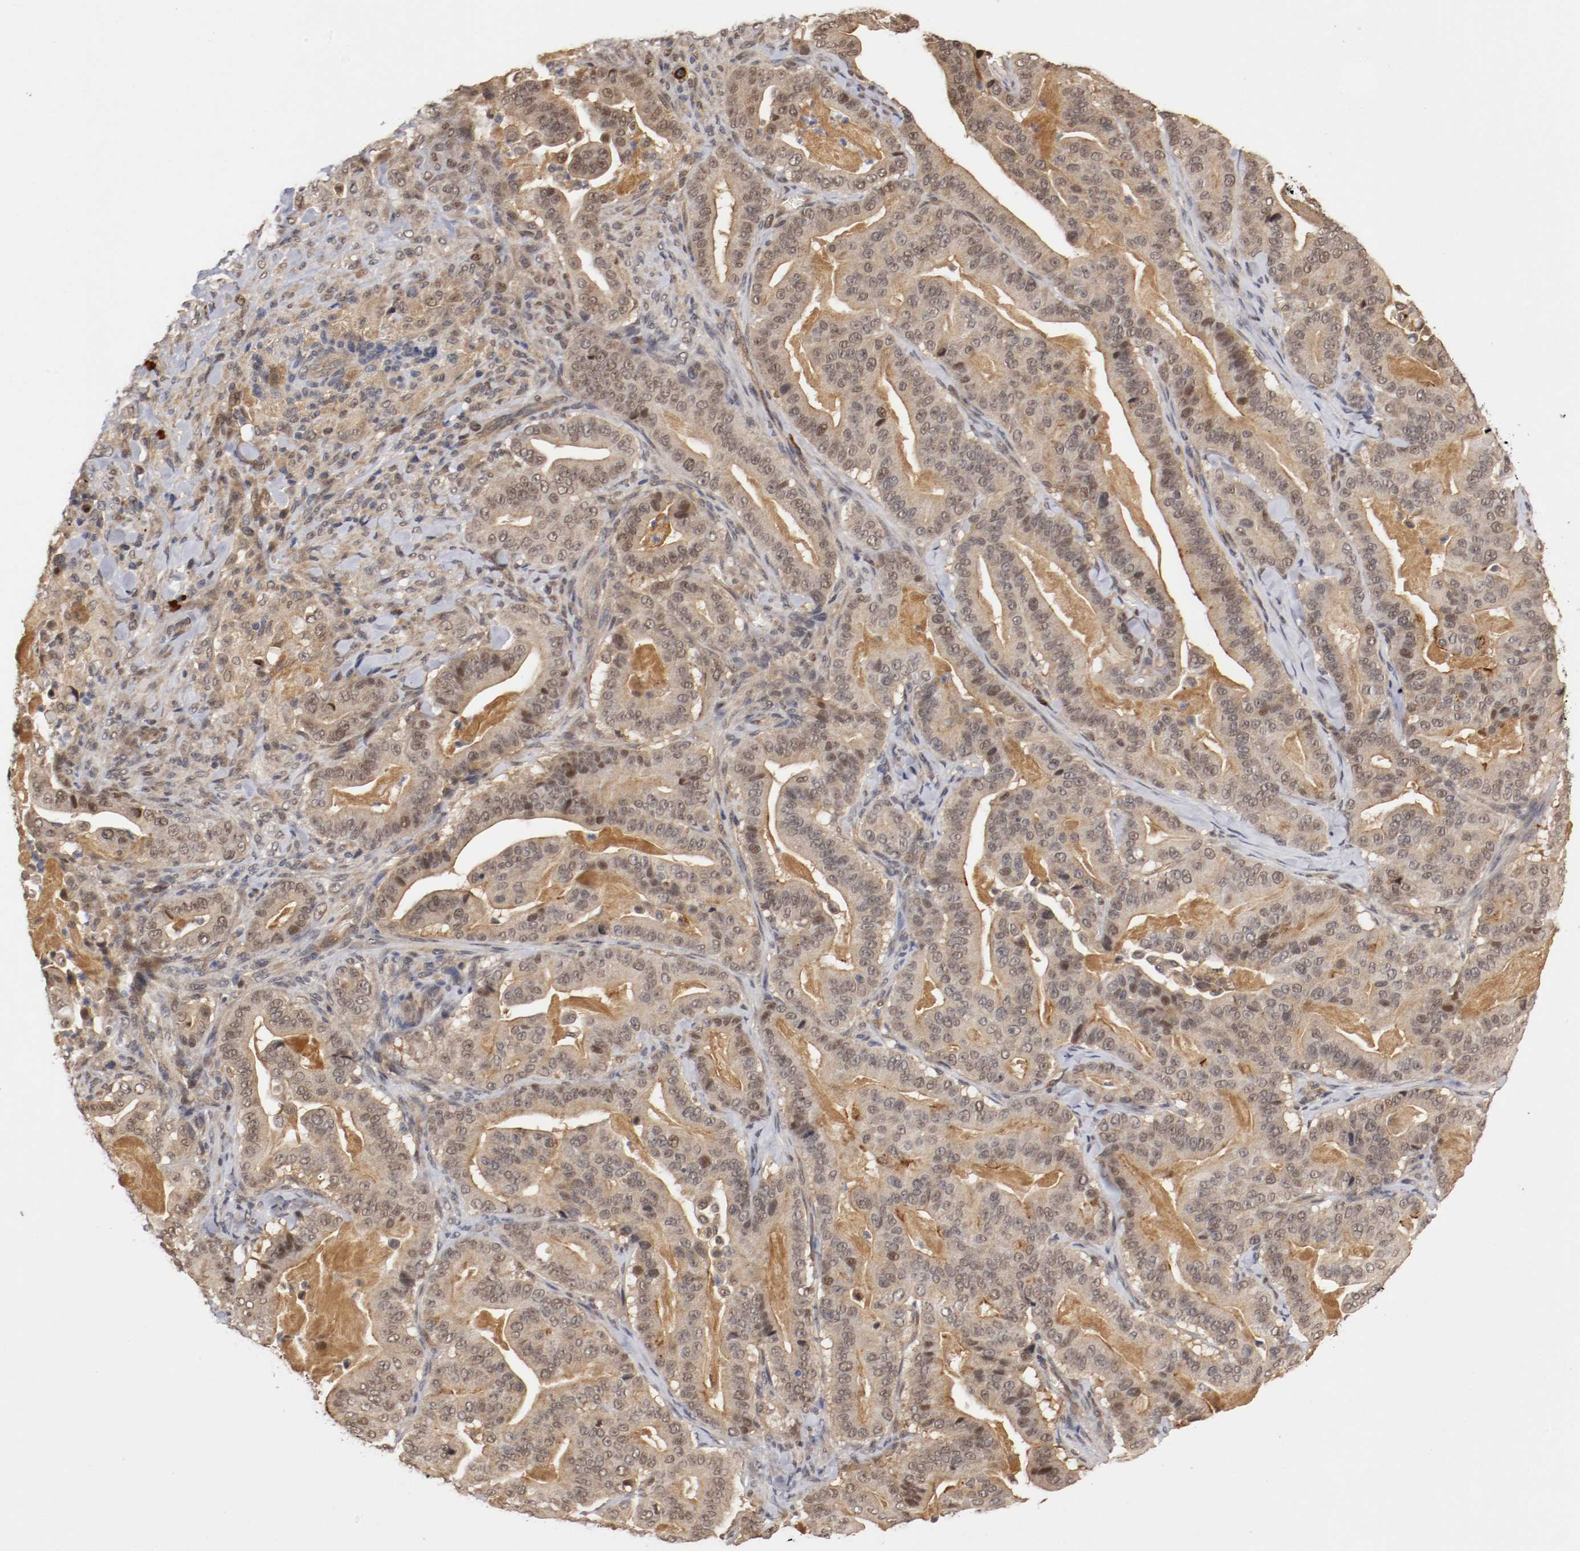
{"staining": {"intensity": "weak", "quantity": ">75%", "location": "cytoplasmic/membranous,nuclear"}, "tissue": "pancreatic cancer", "cell_type": "Tumor cells", "image_type": "cancer", "snomed": [{"axis": "morphology", "description": "Adenocarcinoma, NOS"}, {"axis": "topography", "description": "Pancreas"}], "caption": "Tumor cells reveal low levels of weak cytoplasmic/membranous and nuclear positivity in about >75% of cells in human pancreatic adenocarcinoma. Nuclei are stained in blue.", "gene": "DNMT3B", "patient": {"sex": "male", "age": 63}}